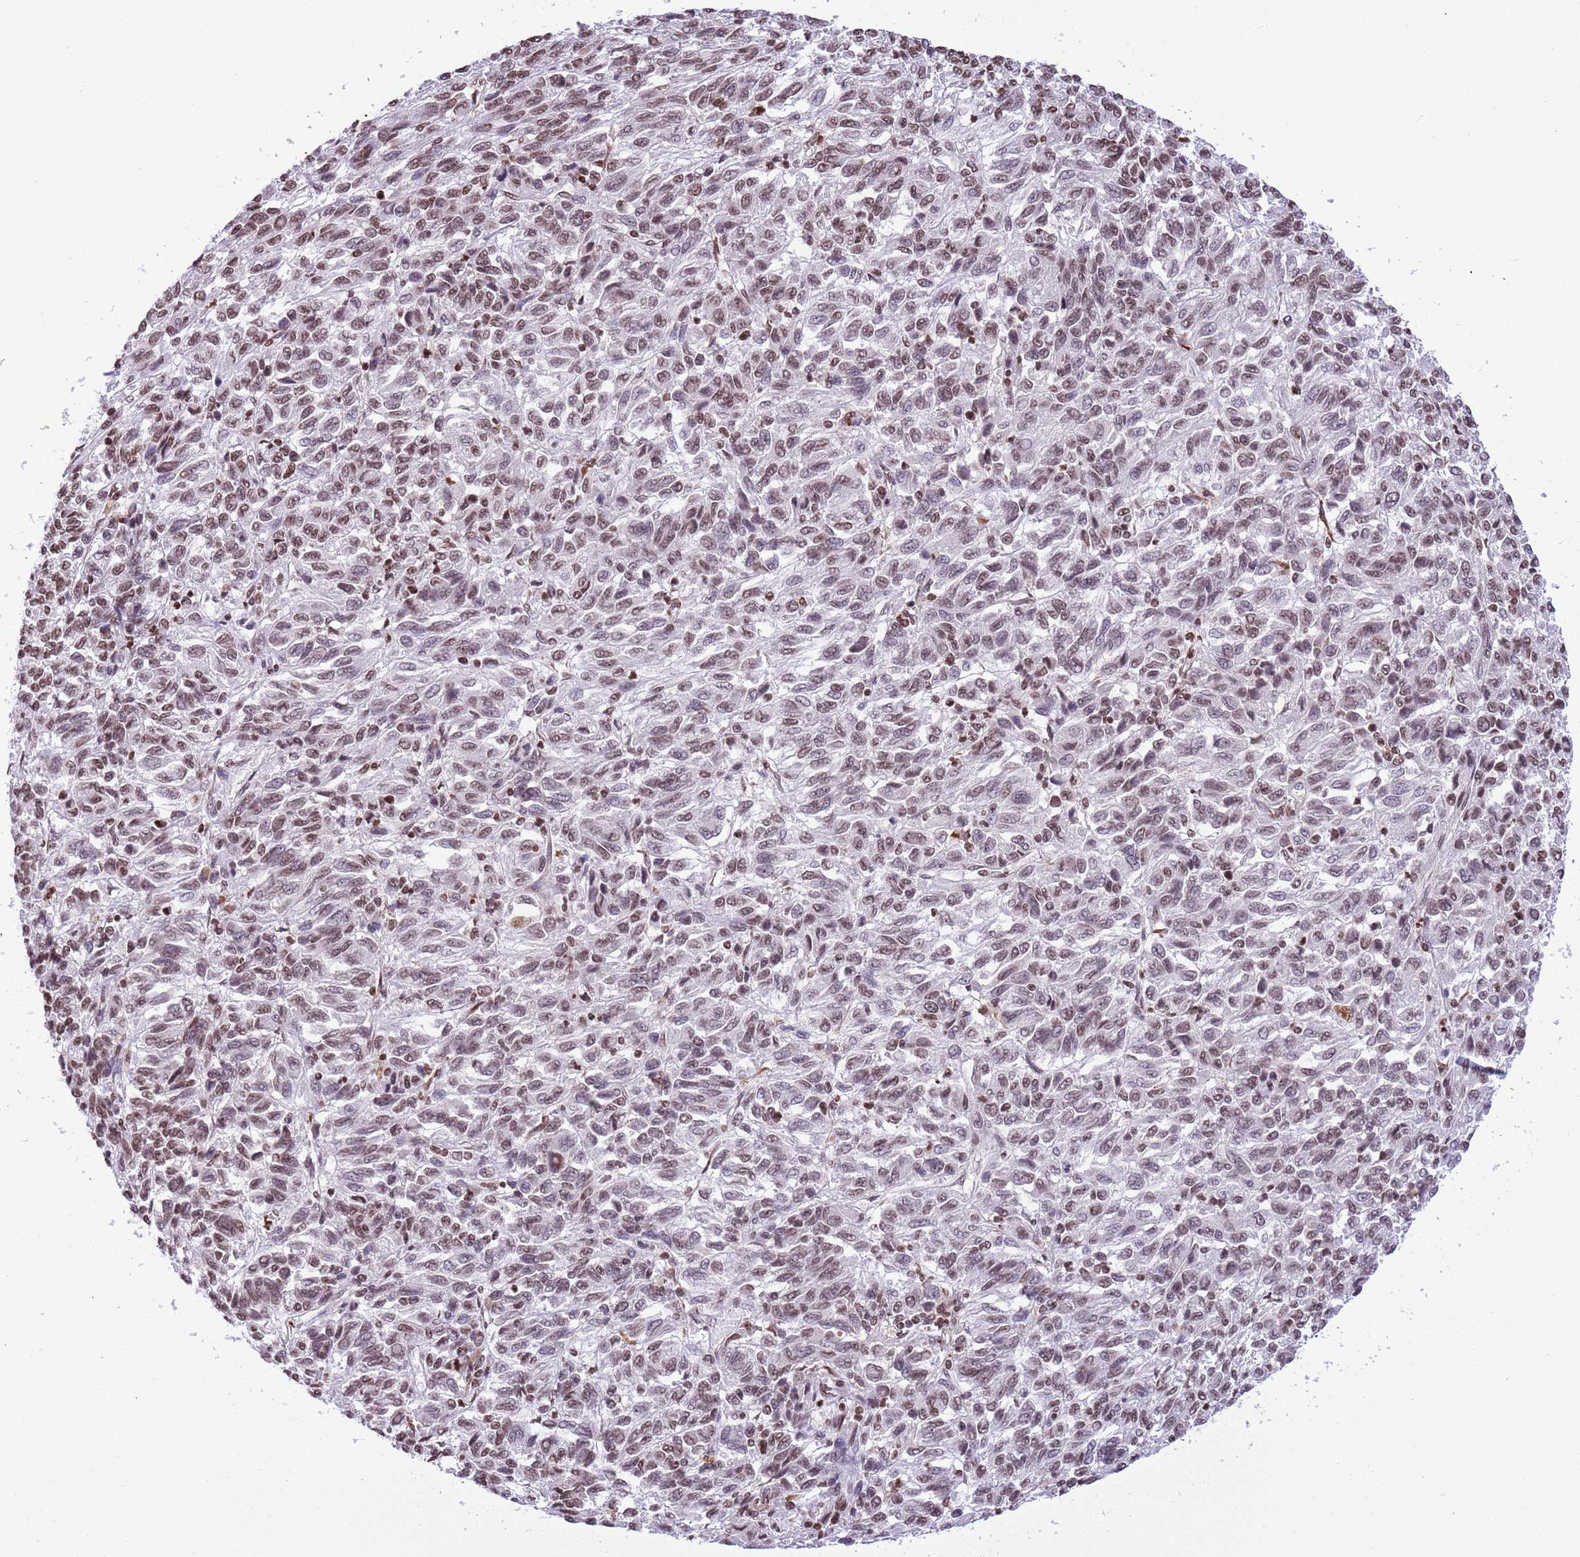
{"staining": {"intensity": "moderate", "quantity": ">75%", "location": "nuclear"}, "tissue": "melanoma", "cell_type": "Tumor cells", "image_type": "cancer", "snomed": [{"axis": "morphology", "description": "Malignant melanoma, Metastatic site"}, {"axis": "topography", "description": "Lung"}], "caption": "Tumor cells show medium levels of moderate nuclear staining in approximately >75% of cells in melanoma.", "gene": "NRIP1", "patient": {"sex": "male", "age": 64}}